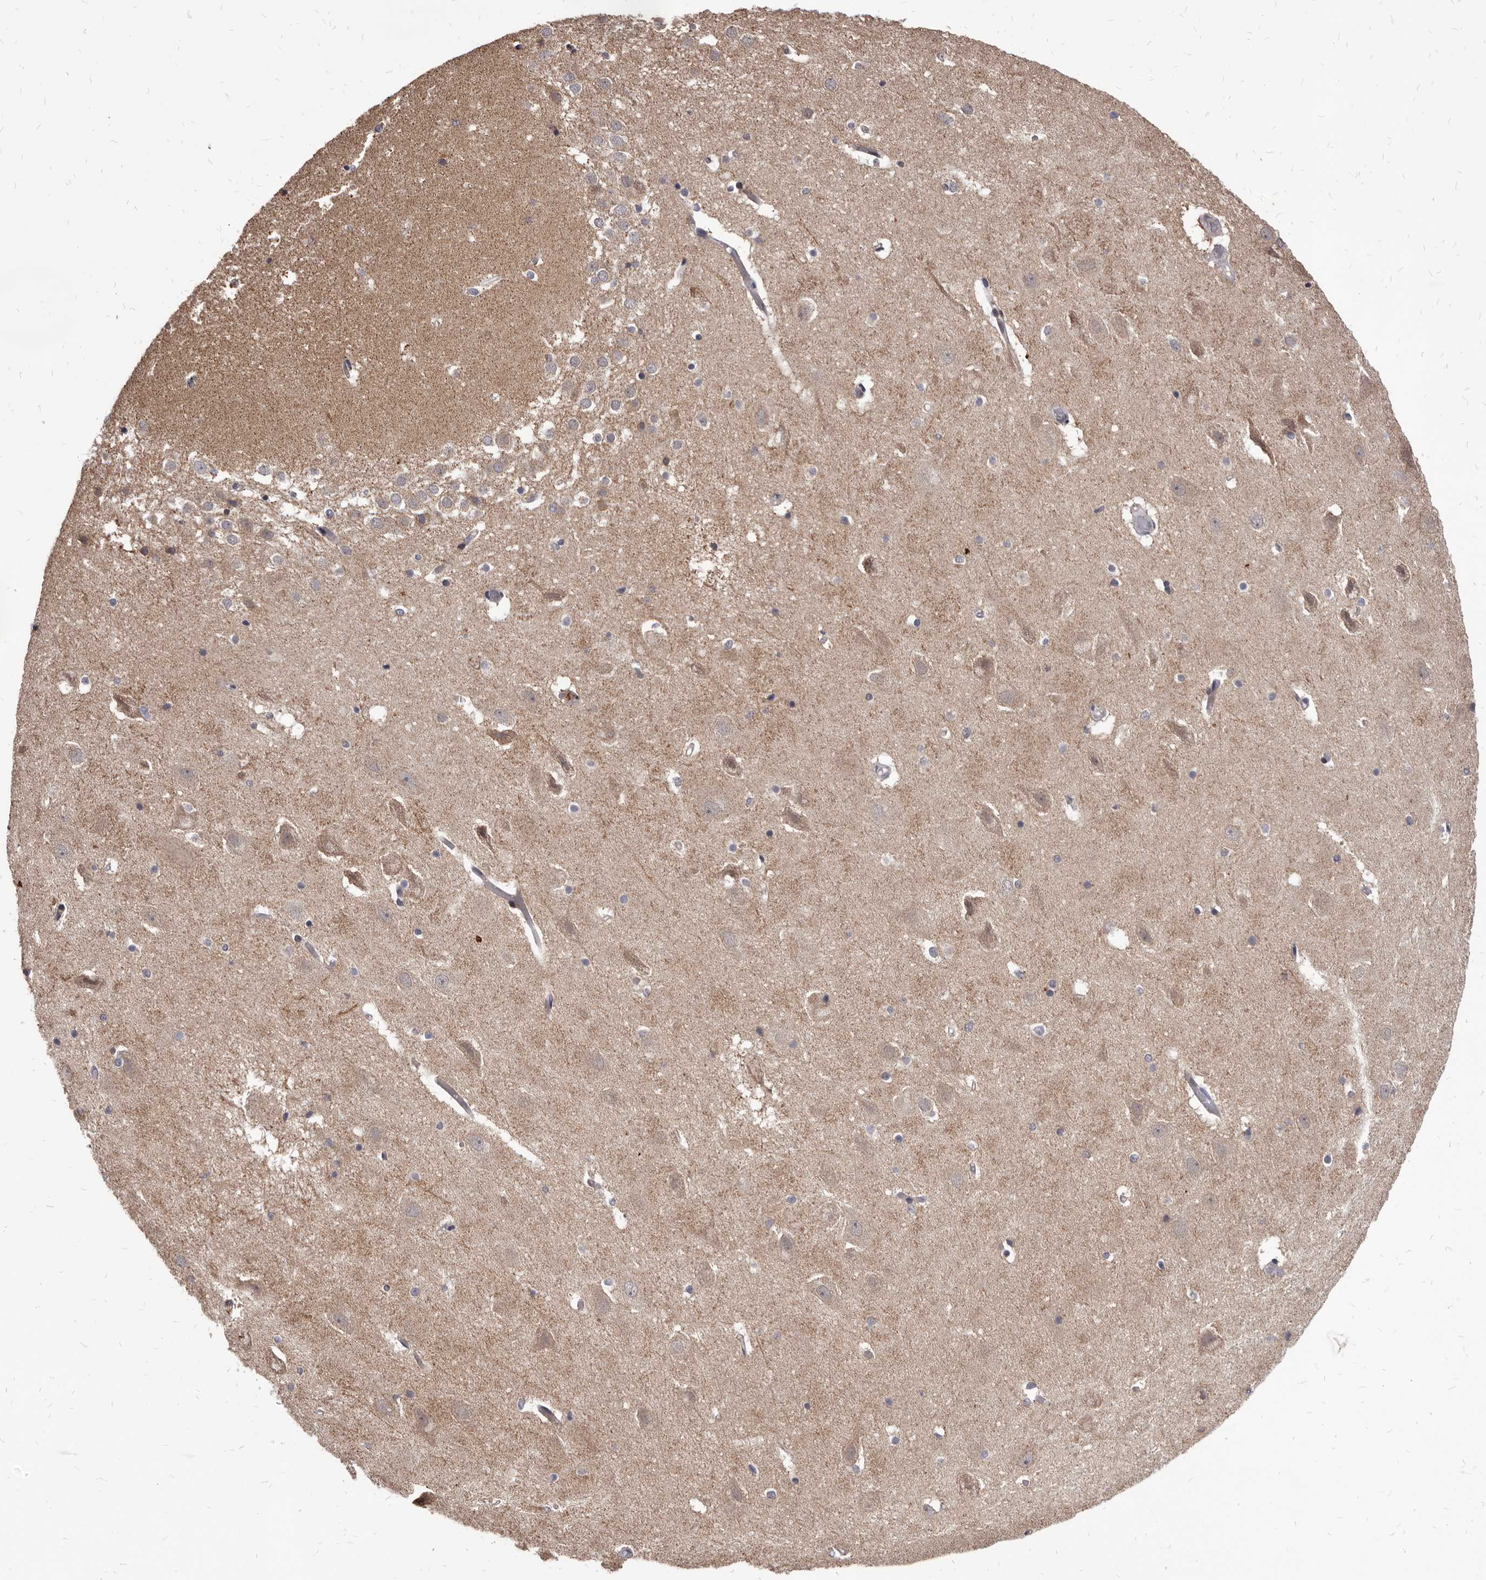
{"staining": {"intensity": "weak", "quantity": "<25%", "location": "cytoplasmic/membranous"}, "tissue": "hippocampus", "cell_type": "Glial cells", "image_type": "normal", "snomed": [{"axis": "morphology", "description": "Normal tissue, NOS"}, {"axis": "topography", "description": "Hippocampus"}], "caption": "Hippocampus was stained to show a protein in brown. There is no significant expression in glial cells. Nuclei are stained in blue.", "gene": "MAP3K14", "patient": {"sex": "female", "age": 52}}